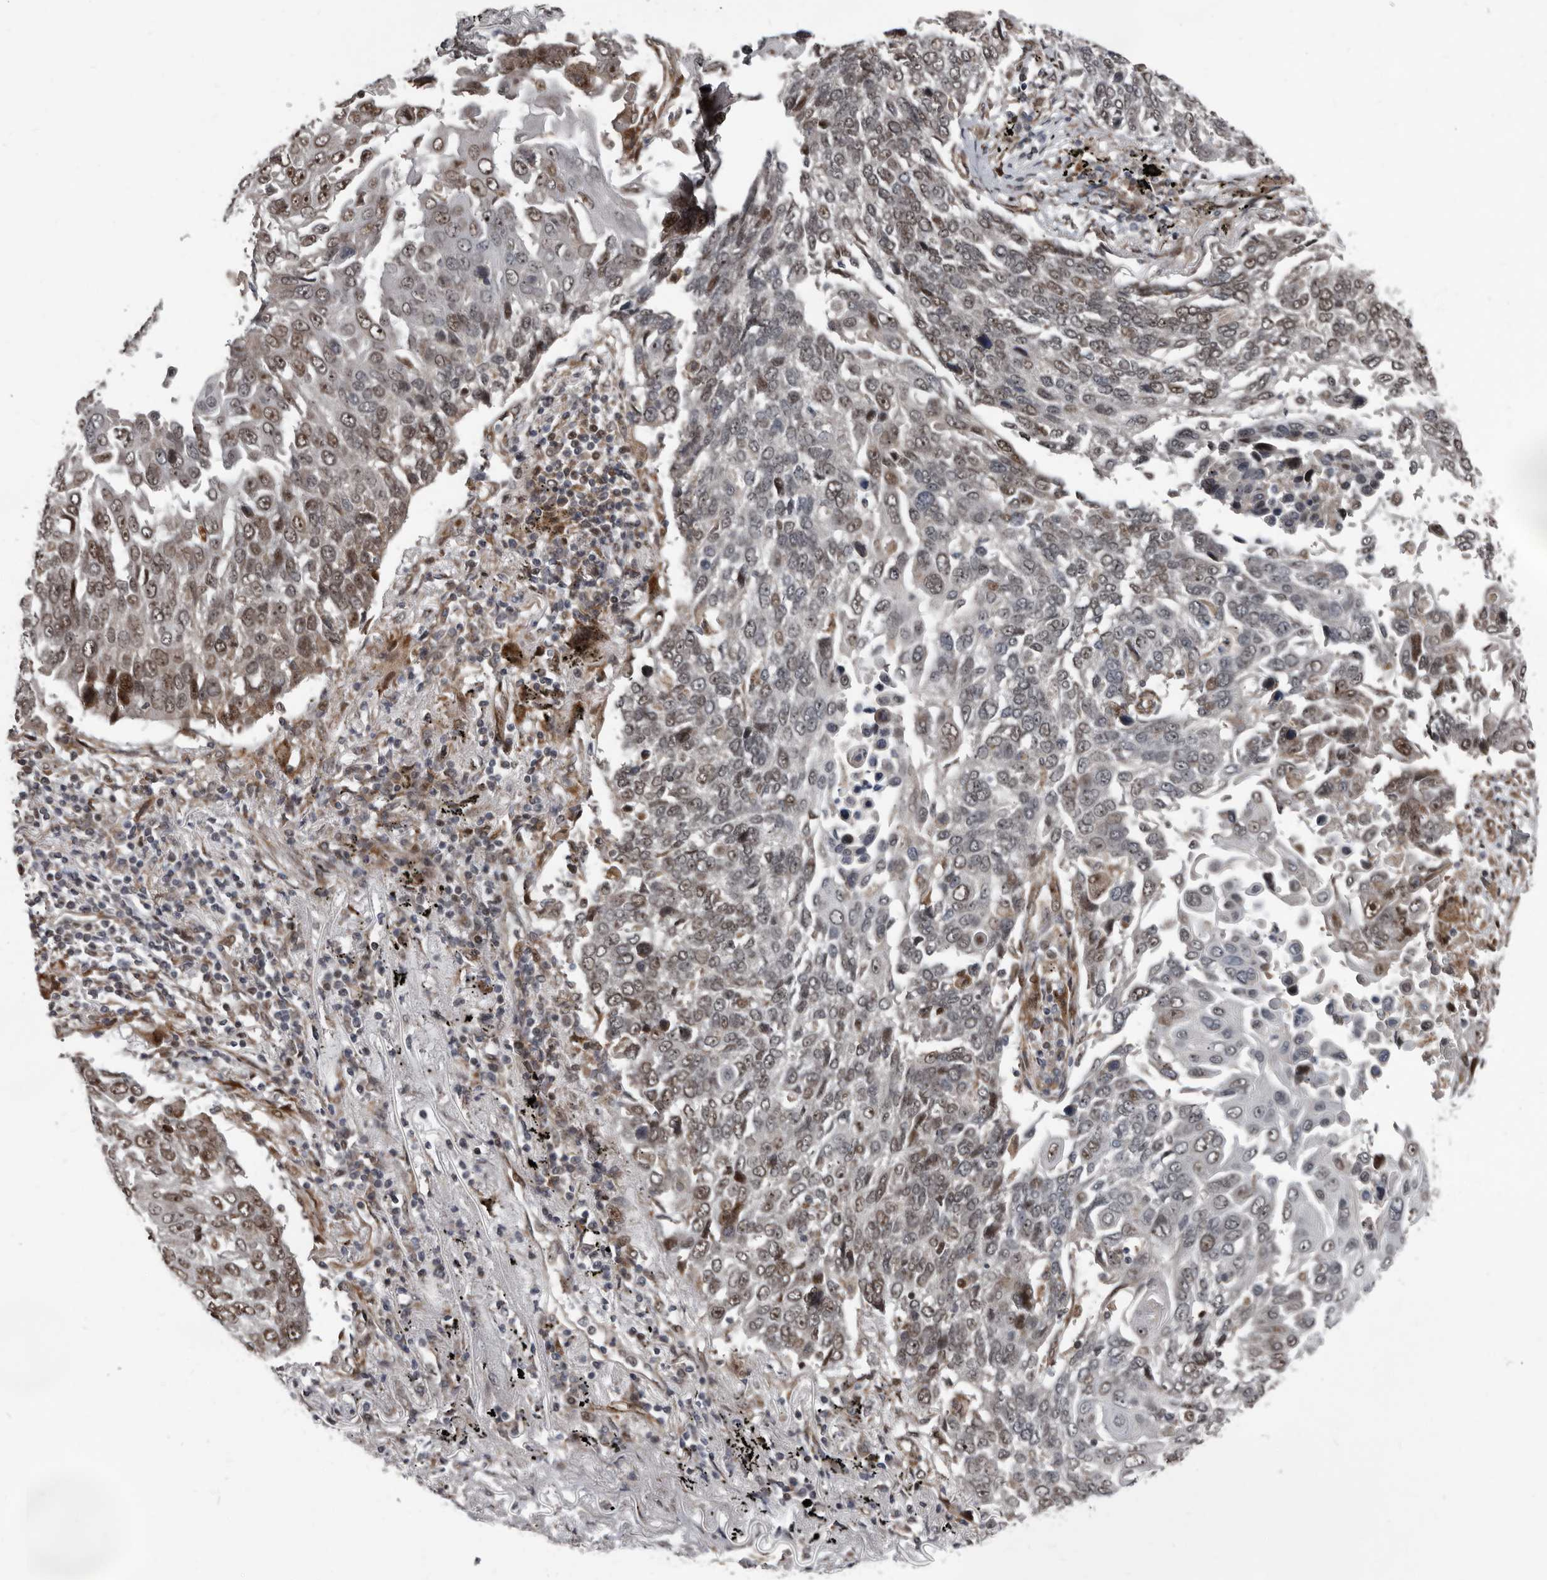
{"staining": {"intensity": "moderate", "quantity": "25%-75%", "location": "cytoplasmic/membranous,nuclear"}, "tissue": "lung cancer", "cell_type": "Tumor cells", "image_type": "cancer", "snomed": [{"axis": "morphology", "description": "Squamous cell carcinoma, NOS"}, {"axis": "topography", "description": "Lung"}], "caption": "Human lung squamous cell carcinoma stained for a protein (brown) displays moderate cytoplasmic/membranous and nuclear positive expression in approximately 25%-75% of tumor cells.", "gene": "CHD1L", "patient": {"sex": "male", "age": 66}}